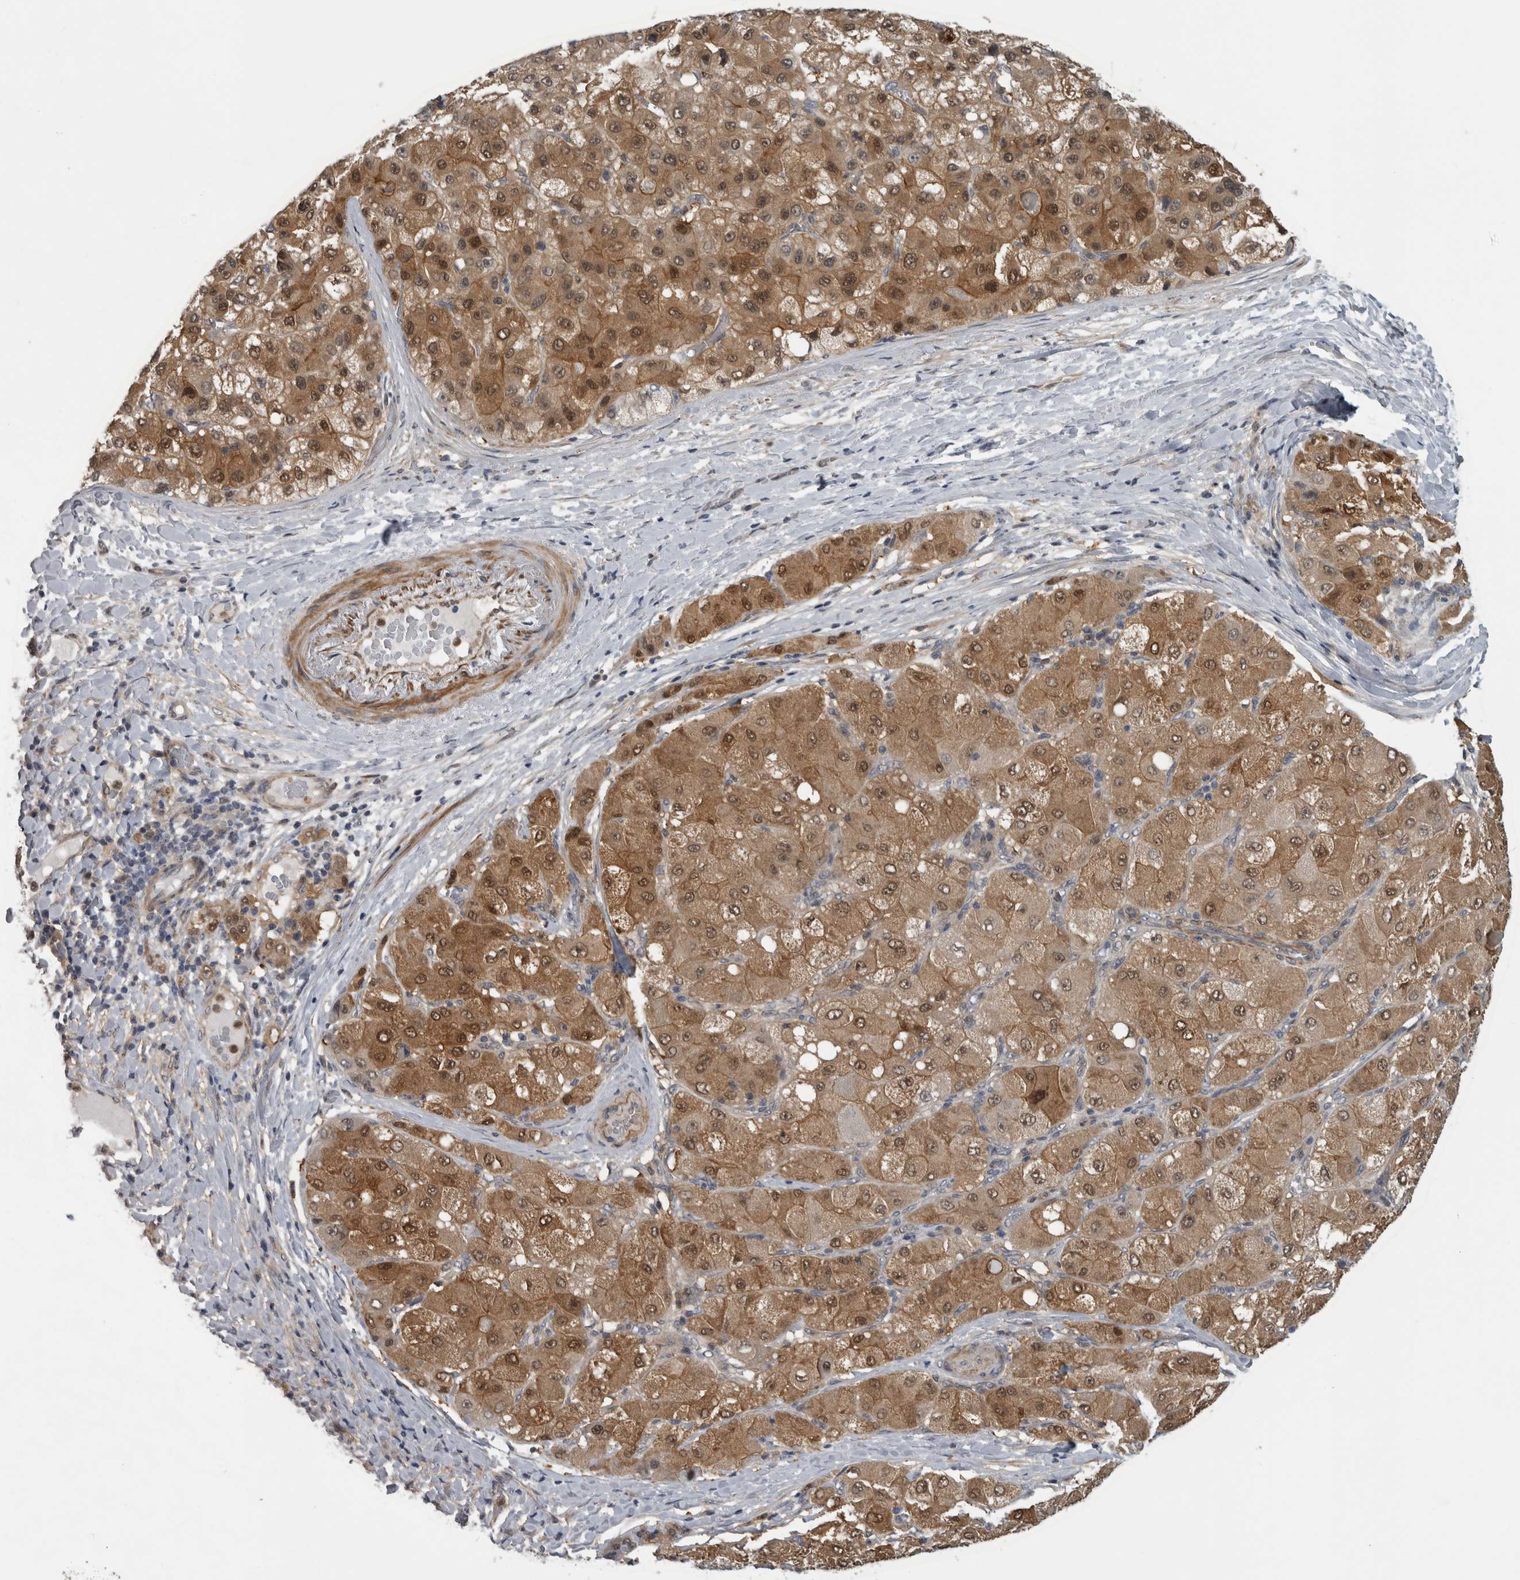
{"staining": {"intensity": "moderate", "quantity": ">75%", "location": "cytoplasmic/membranous,nuclear"}, "tissue": "liver cancer", "cell_type": "Tumor cells", "image_type": "cancer", "snomed": [{"axis": "morphology", "description": "Carcinoma, Hepatocellular, NOS"}, {"axis": "topography", "description": "Liver"}], "caption": "Moderate cytoplasmic/membranous and nuclear positivity is present in about >75% of tumor cells in liver cancer.", "gene": "NAPRT", "patient": {"sex": "male", "age": 80}}